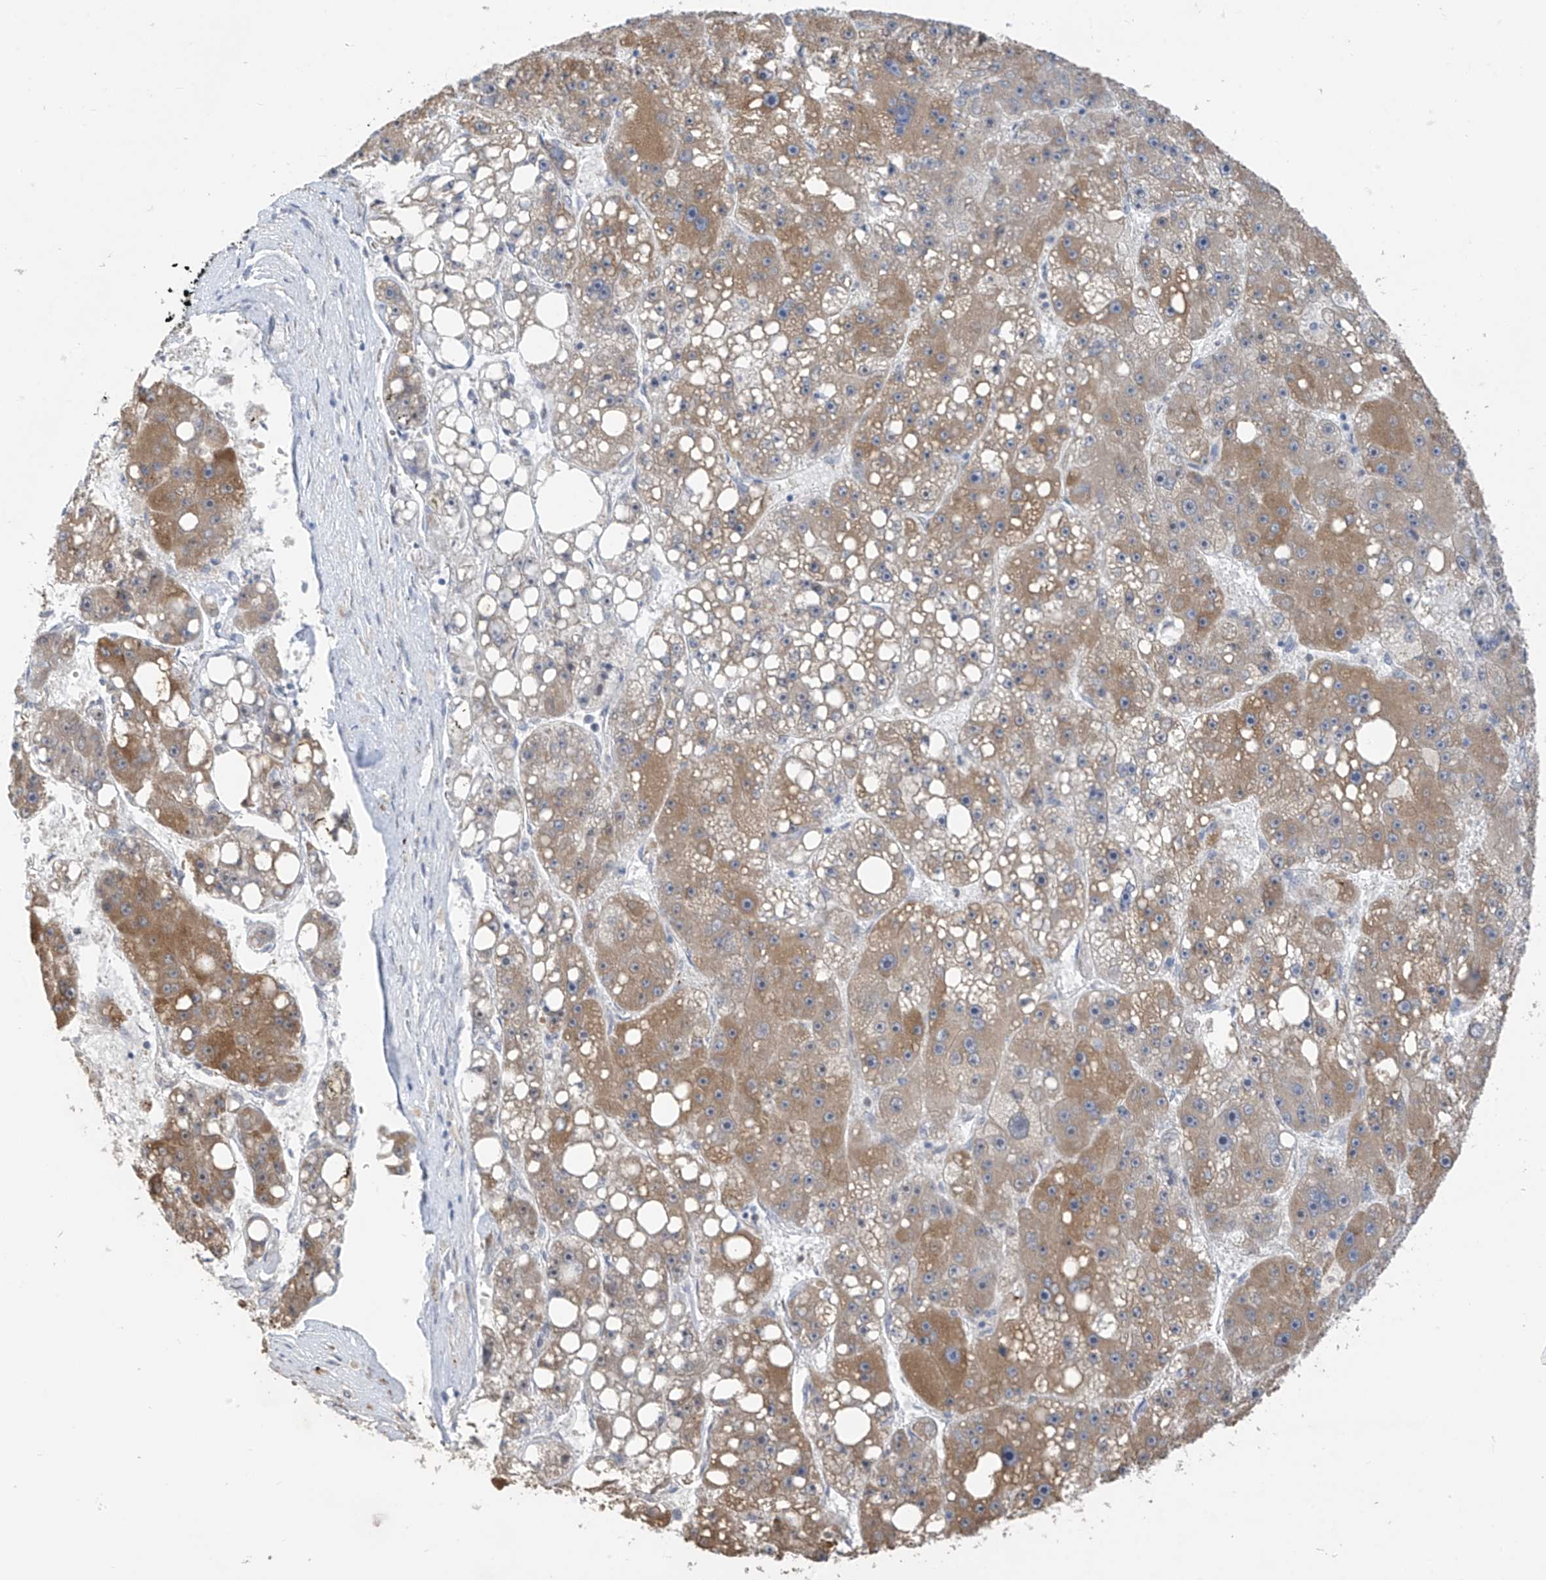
{"staining": {"intensity": "moderate", "quantity": "25%-75%", "location": "cytoplasmic/membranous"}, "tissue": "liver cancer", "cell_type": "Tumor cells", "image_type": "cancer", "snomed": [{"axis": "morphology", "description": "Carcinoma, Hepatocellular, NOS"}, {"axis": "topography", "description": "Liver"}], "caption": "This image shows IHC staining of human hepatocellular carcinoma (liver), with medium moderate cytoplasmic/membranous positivity in about 25%-75% of tumor cells.", "gene": "CYP4V2", "patient": {"sex": "female", "age": 61}}